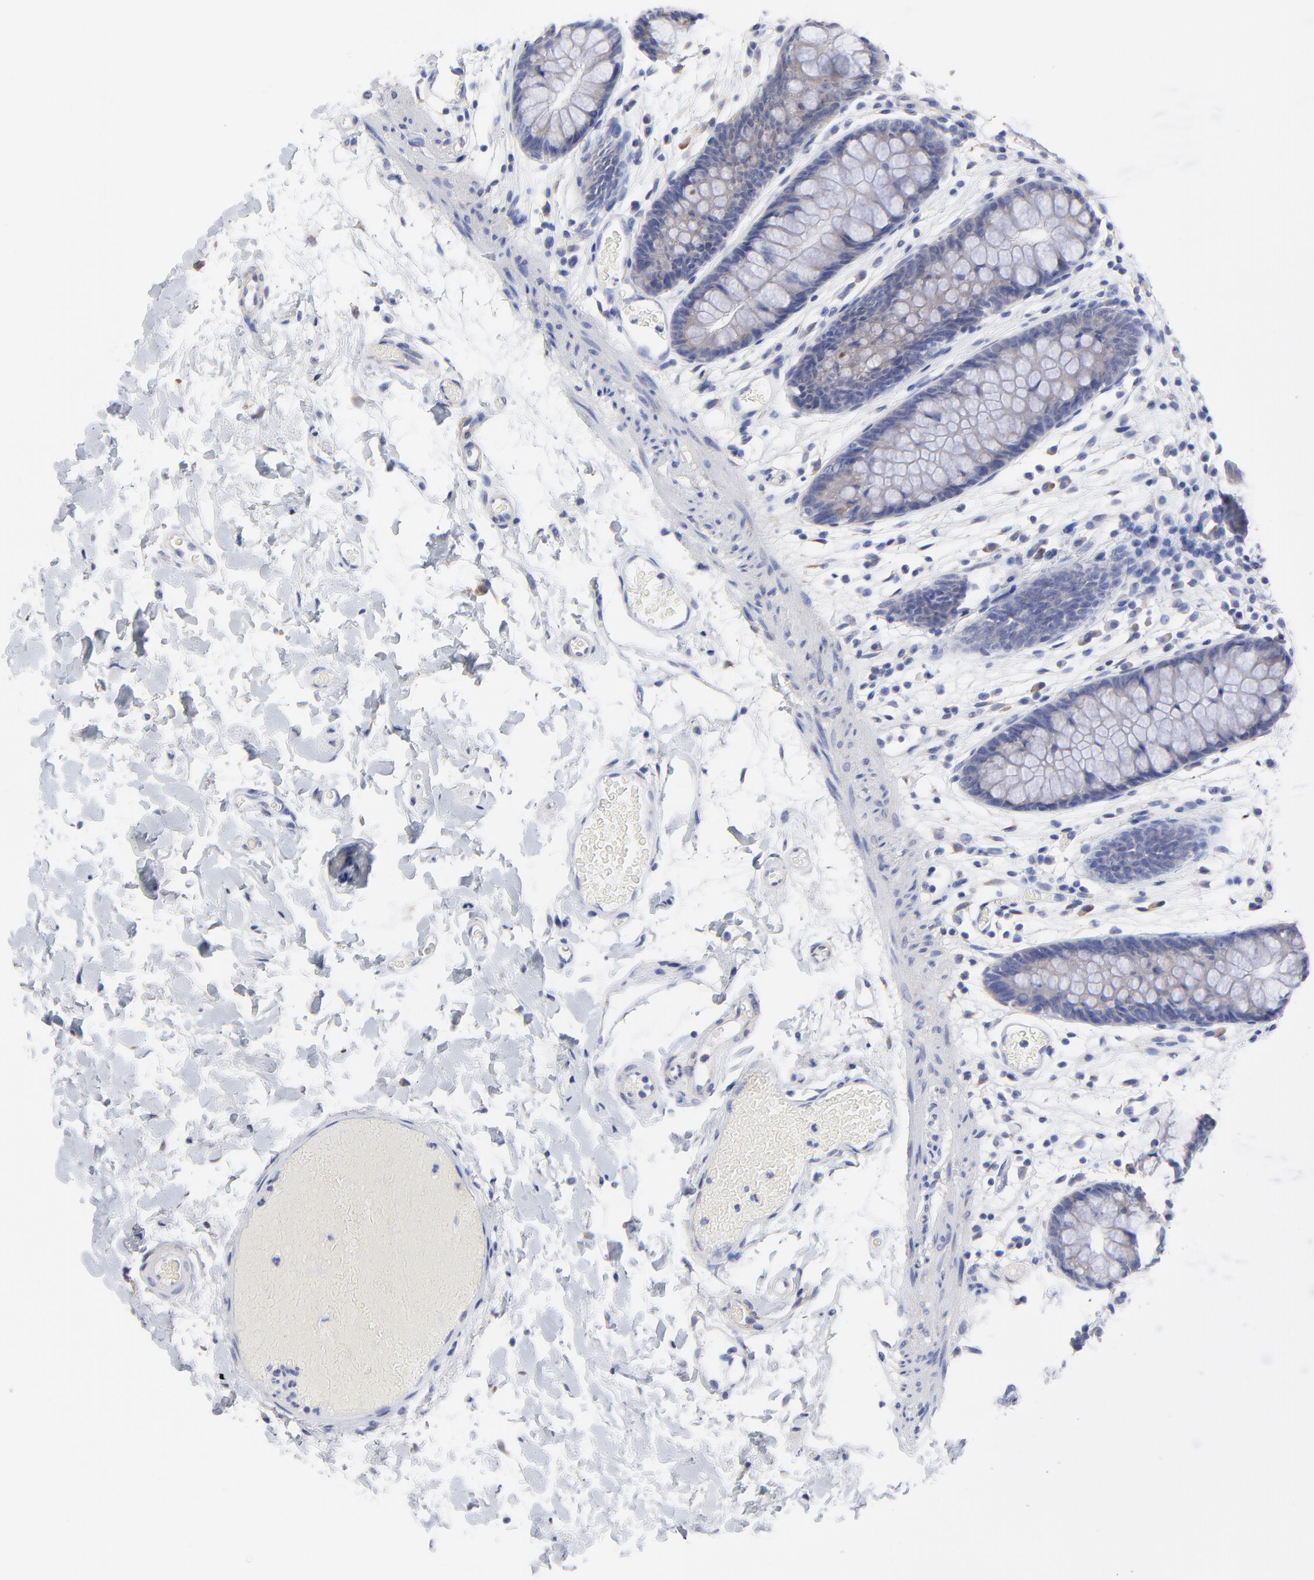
{"staining": {"intensity": "negative", "quantity": "none", "location": "none"}, "tissue": "colon", "cell_type": "Endothelial cells", "image_type": "normal", "snomed": [{"axis": "morphology", "description": "Normal tissue, NOS"}, {"axis": "topography", "description": "Smooth muscle"}, {"axis": "topography", "description": "Colon"}], "caption": "Immunohistochemistry photomicrograph of normal colon: human colon stained with DAB (3,3'-diaminobenzidine) displays no significant protein staining in endothelial cells. (Brightfield microscopy of DAB (3,3'-diaminobenzidine) immunohistochemistry (IHC) at high magnification).", "gene": "DUSP9", "patient": {"sex": "male", "age": 67}}